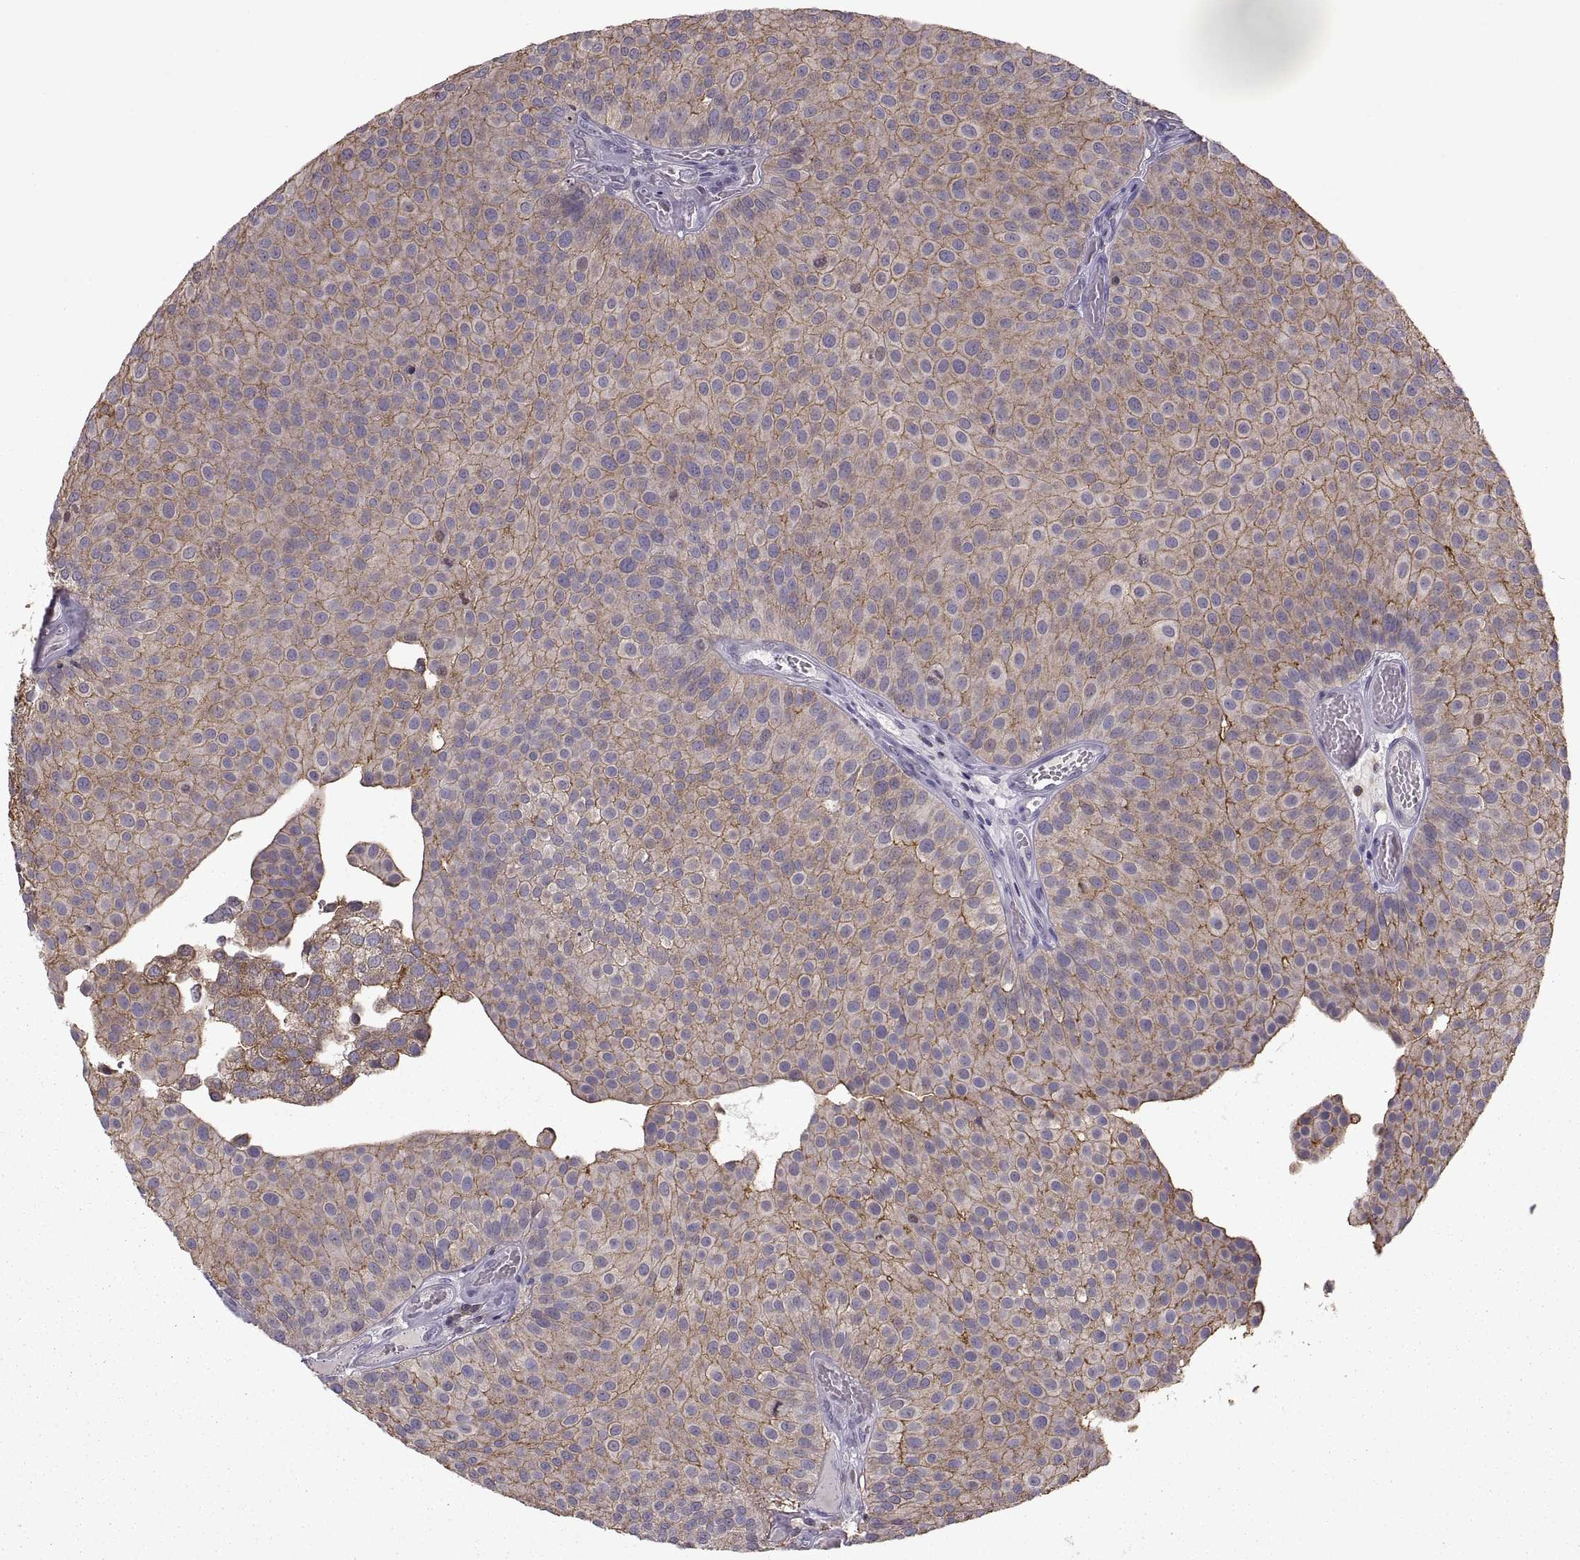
{"staining": {"intensity": "moderate", "quantity": "25%-75%", "location": "cytoplasmic/membranous"}, "tissue": "urothelial cancer", "cell_type": "Tumor cells", "image_type": "cancer", "snomed": [{"axis": "morphology", "description": "Urothelial carcinoma, Low grade"}, {"axis": "topography", "description": "Urinary bladder"}], "caption": "Approximately 25%-75% of tumor cells in urothelial cancer reveal moderate cytoplasmic/membranous protein positivity as visualized by brown immunohistochemical staining.", "gene": "EZR", "patient": {"sex": "female", "age": 87}}